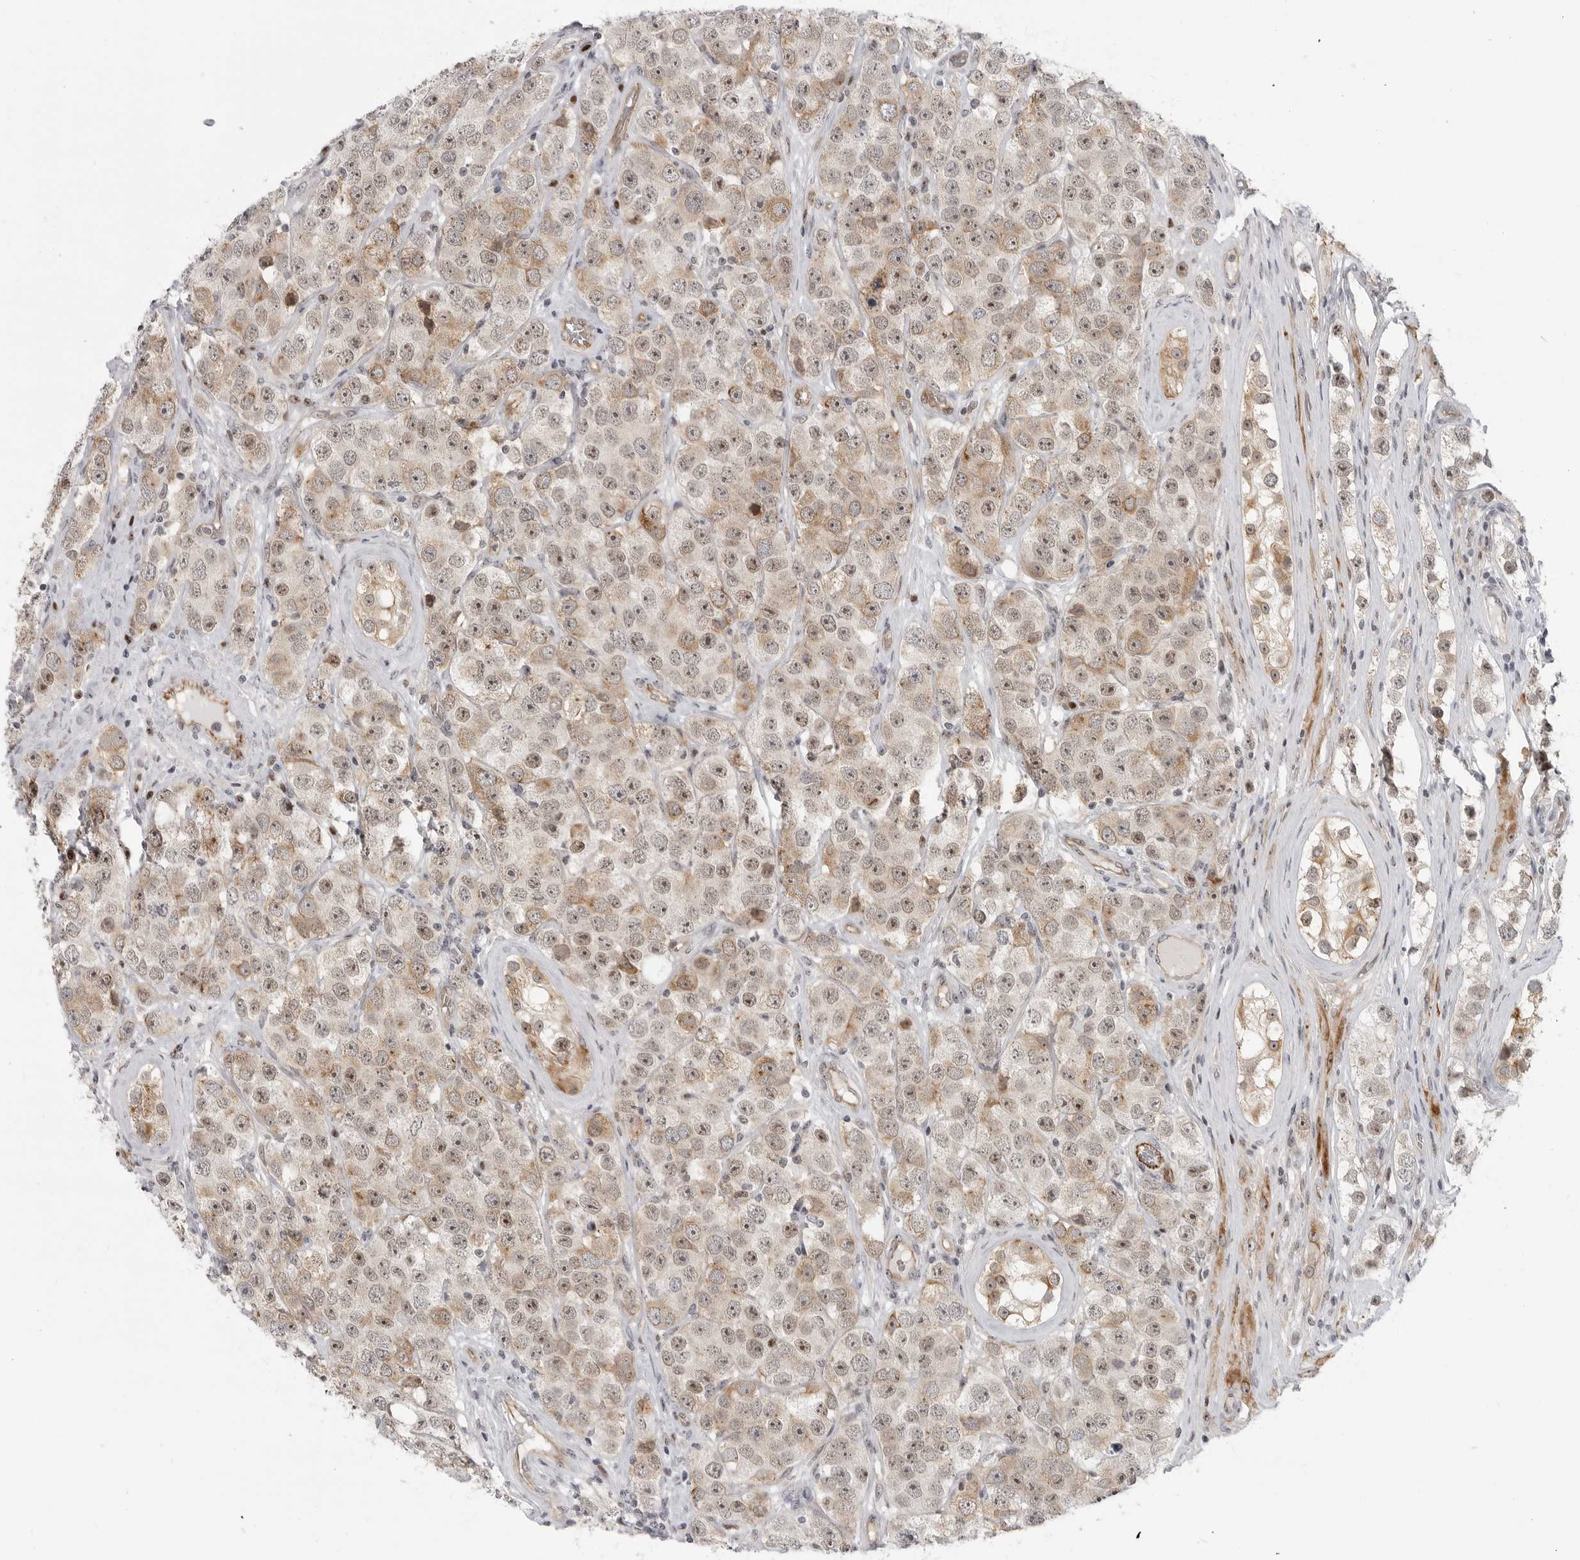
{"staining": {"intensity": "moderate", "quantity": "<25%", "location": "cytoplasmic/membranous,nuclear"}, "tissue": "testis cancer", "cell_type": "Tumor cells", "image_type": "cancer", "snomed": [{"axis": "morphology", "description": "Seminoma, NOS"}, {"axis": "topography", "description": "Testis"}], "caption": "Immunohistochemistry (IHC) histopathology image of human testis cancer stained for a protein (brown), which shows low levels of moderate cytoplasmic/membranous and nuclear expression in approximately <25% of tumor cells.", "gene": "CEP295NL", "patient": {"sex": "male", "age": 28}}